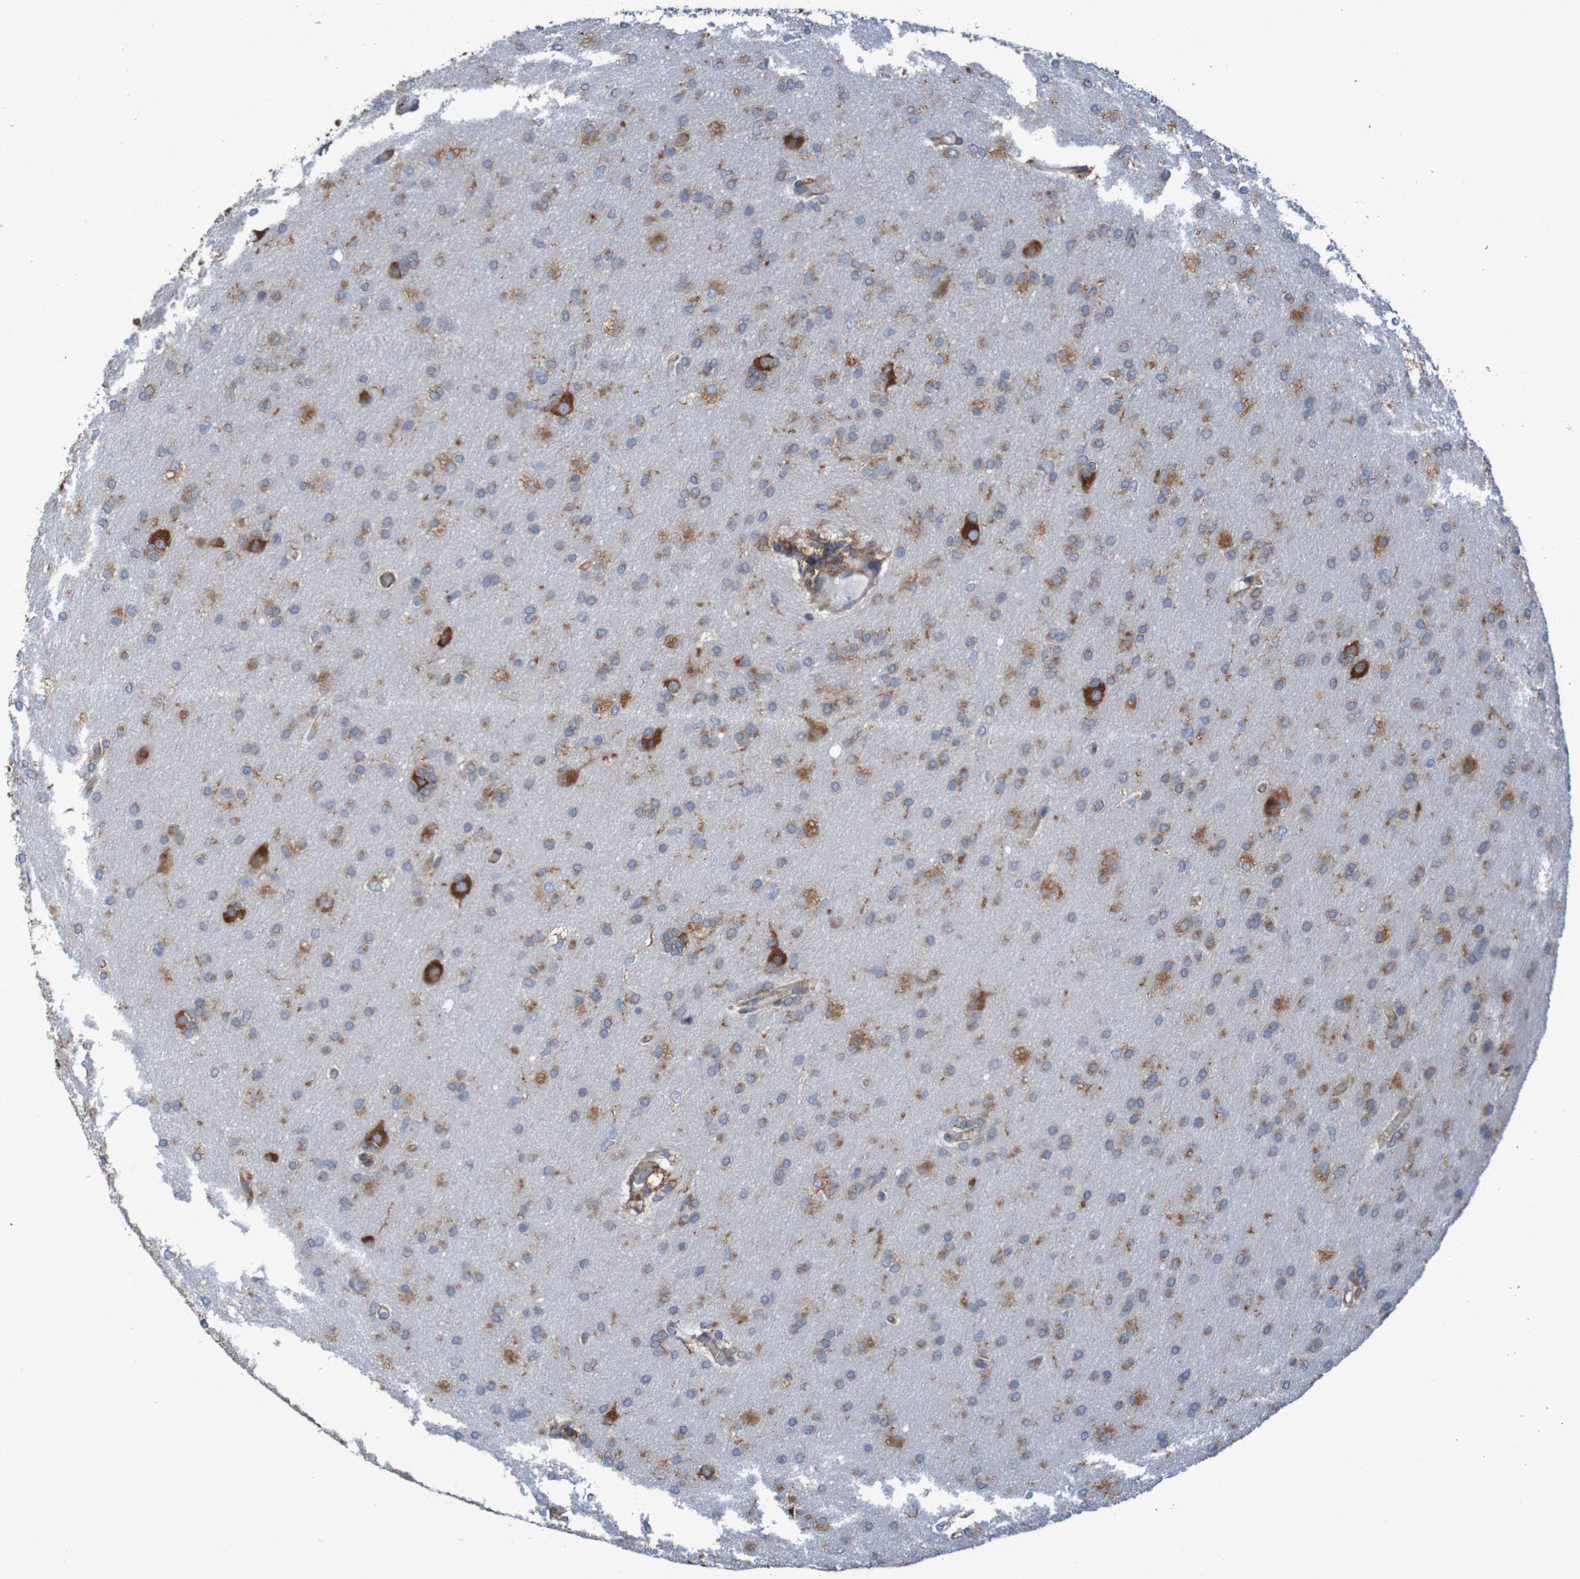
{"staining": {"intensity": "moderate", "quantity": "25%-75%", "location": "cytoplasmic/membranous"}, "tissue": "glioma", "cell_type": "Tumor cells", "image_type": "cancer", "snomed": [{"axis": "morphology", "description": "Glioma, malignant, High grade"}, {"axis": "topography", "description": "Cerebral cortex"}], "caption": "Protein expression by immunohistochemistry displays moderate cytoplasmic/membranous staining in approximately 25%-75% of tumor cells in glioma.", "gene": "RPL10", "patient": {"sex": "female", "age": 36}}